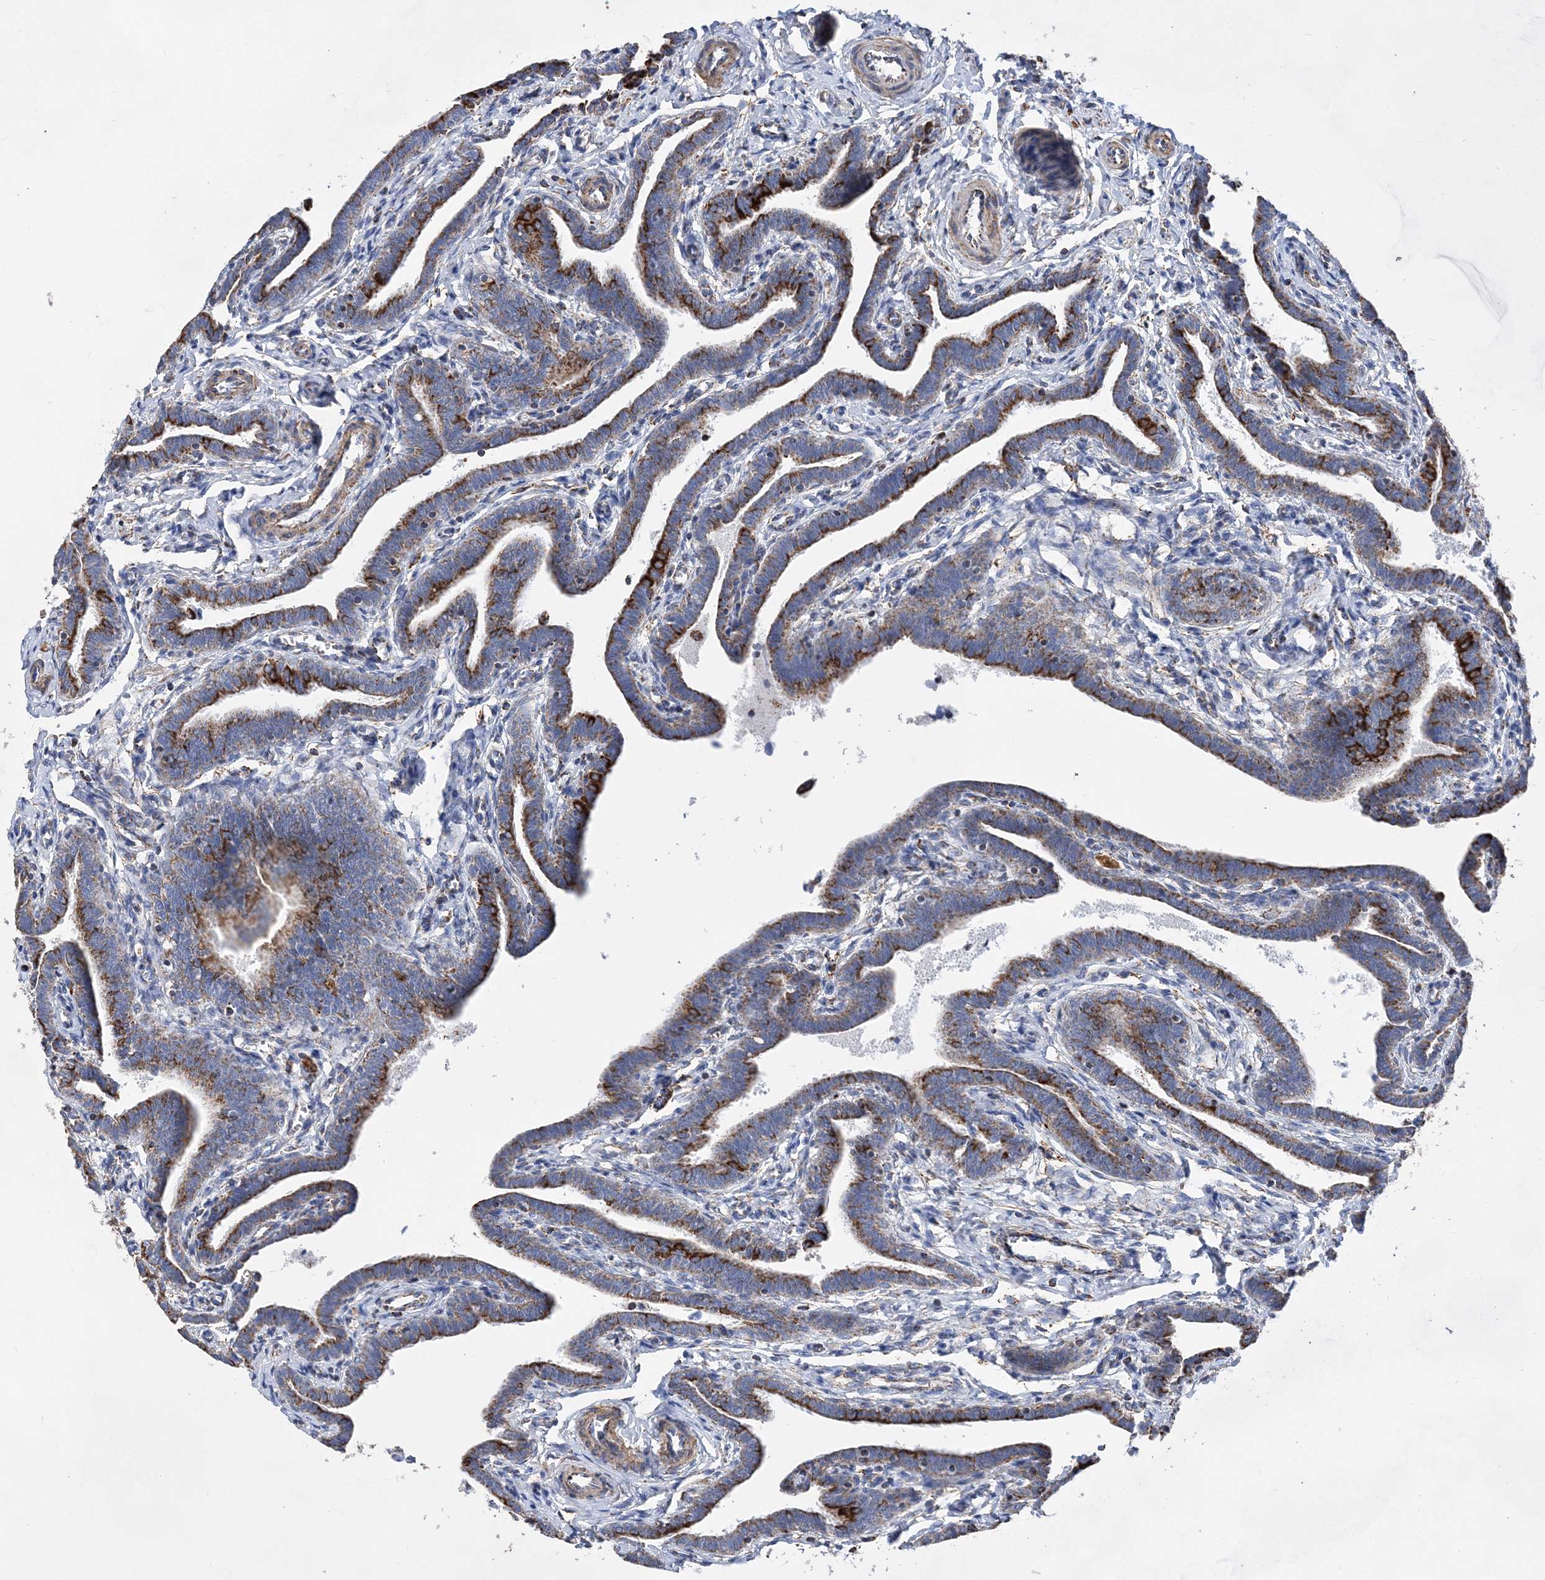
{"staining": {"intensity": "strong", "quantity": ">75%", "location": "cytoplasmic/membranous"}, "tissue": "fallopian tube", "cell_type": "Glandular cells", "image_type": "normal", "snomed": [{"axis": "morphology", "description": "Normal tissue, NOS"}, {"axis": "topography", "description": "Fallopian tube"}], "caption": "Fallopian tube stained with immunohistochemistry reveals strong cytoplasmic/membranous expression in about >75% of glandular cells.", "gene": "ACOT9", "patient": {"sex": "female", "age": 36}}